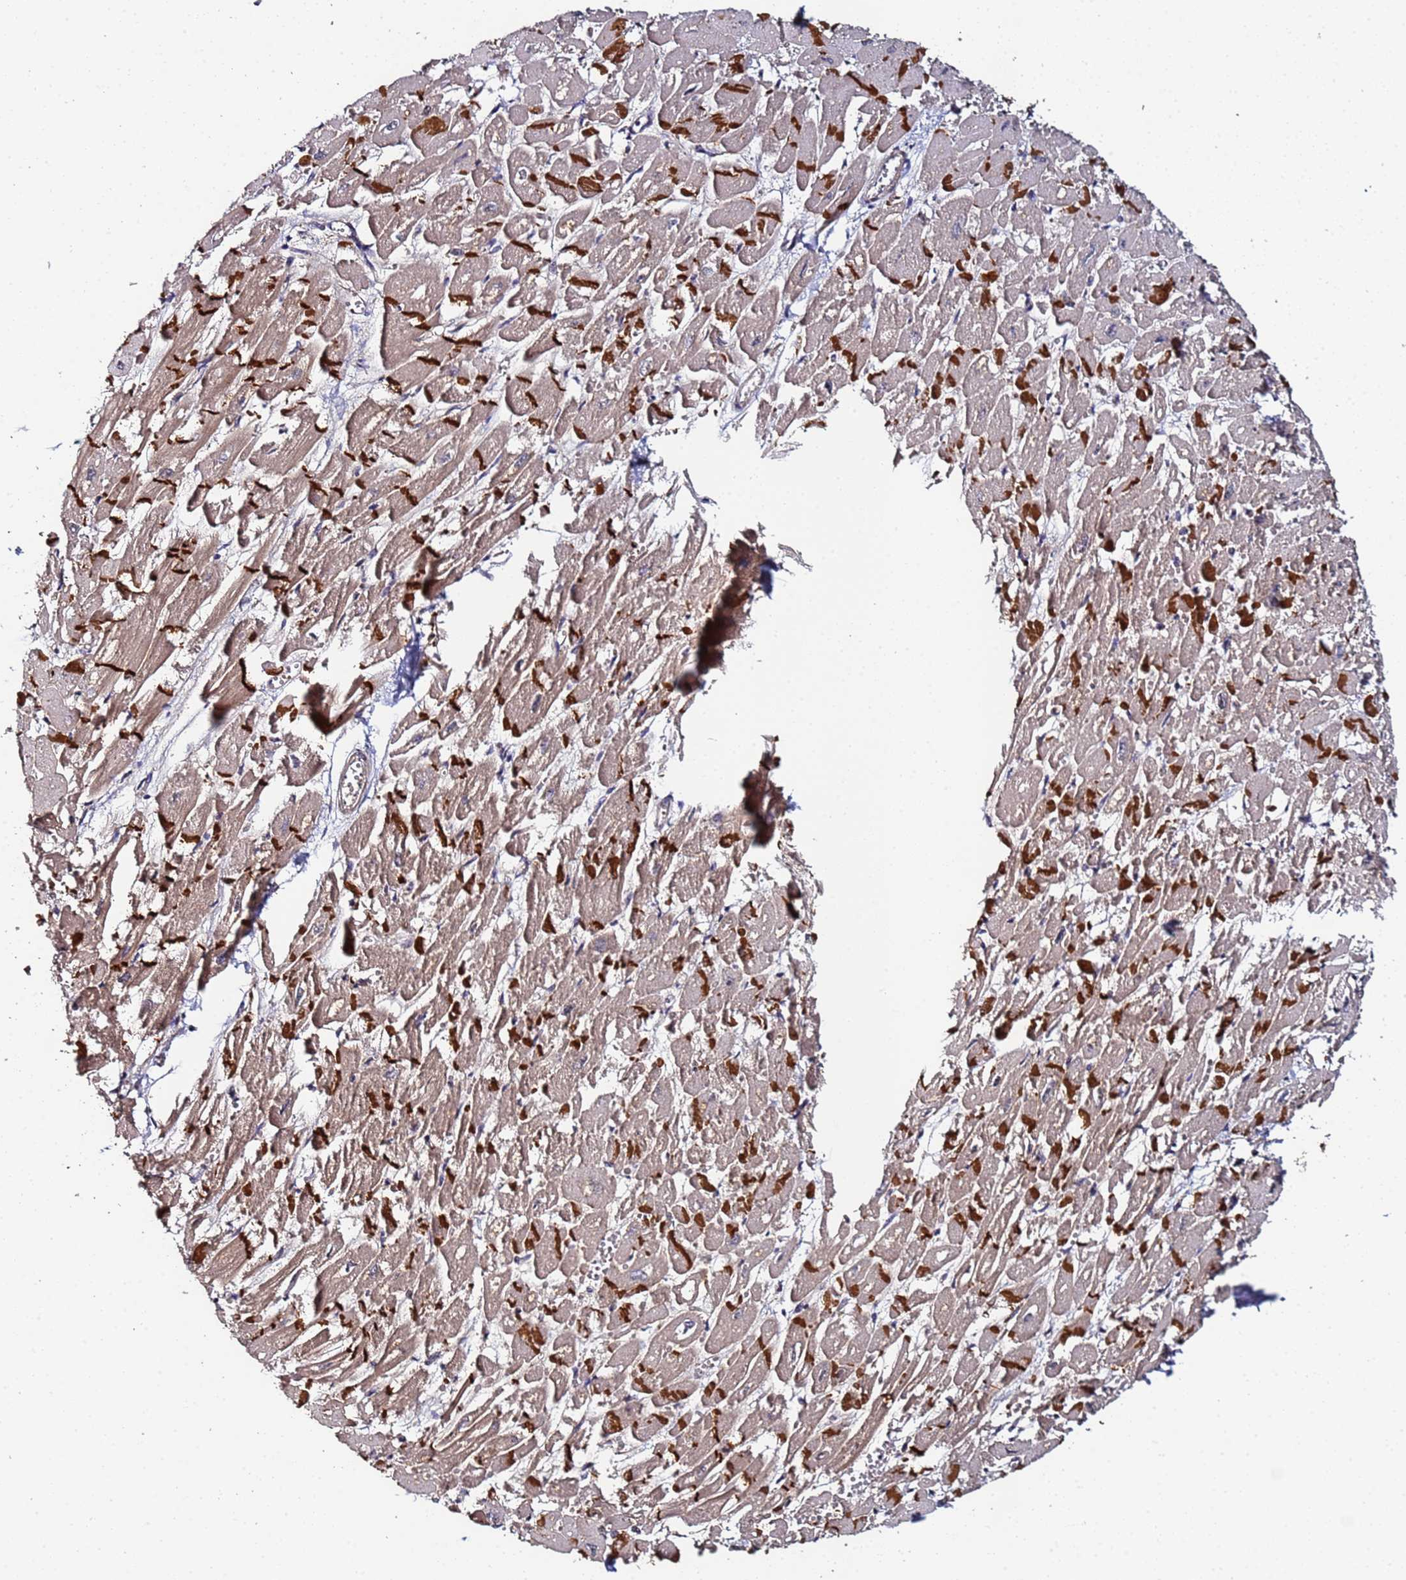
{"staining": {"intensity": "strong", "quantity": "25%-75%", "location": "cytoplasmic/membranous"}, "tissue": "heart muscle", "cell_type": "Cardiomyocytes", "image_type": "normal", "snomed": [{"axis": "morphology", "description": "Normal tissue, NOS"}, {"axis": "topography", "description": "Heart"}], "caption": "Protein expression analysis of unremarkable human heart muscle reveals strong cytoplasmic/membranous expression in approximately 25%-75% of cardiomyocytes. Nuclei are stained in blue.", "gene": "OSER1", "patient": {"sex": "male", "age": 54}}